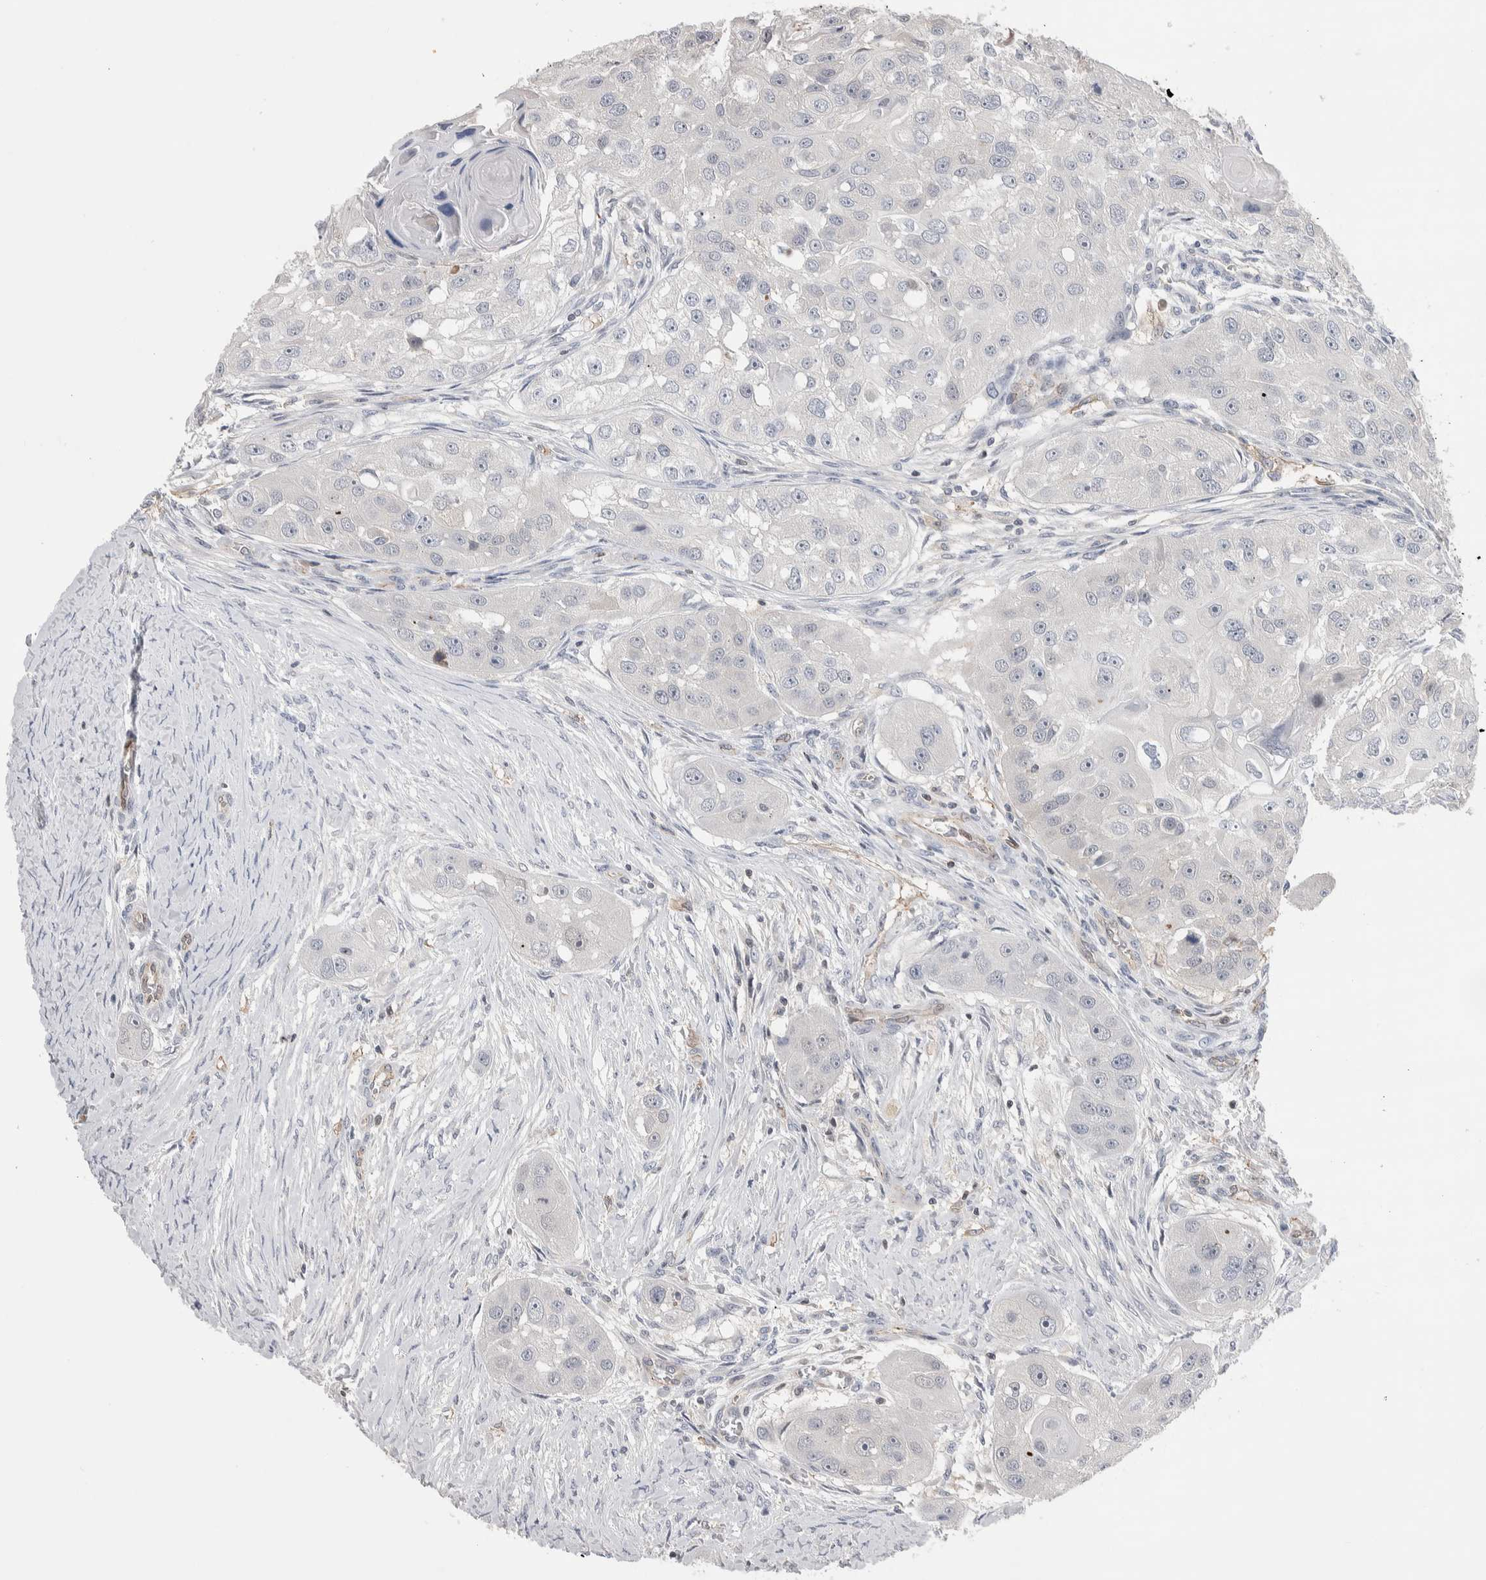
{"staining": {"intensity": "negative", "quantity": "none", "location": "none"}, "tissue": "head and neck cancer", "cell_type": "Tumor cells", "image_type": "cancer", "snomed": [{"axis": "morphology", "description": "Normal tissue, NOS"}, {"axis": "morphology", "description": "Squamous cell carcinoma, NOS"}, {"axis": "topography", "description": "Skeletal muscle"}, {"axis": "topography", "description": "Head-Neck"}], "caption": "Head and neck cancer (squamous cell carcinoma) stained for a protein using immunohistochemistry reveals no expression tumor cells.", "gene": "ZBTB49", "patient": {"sex": "male", "age": 51}}